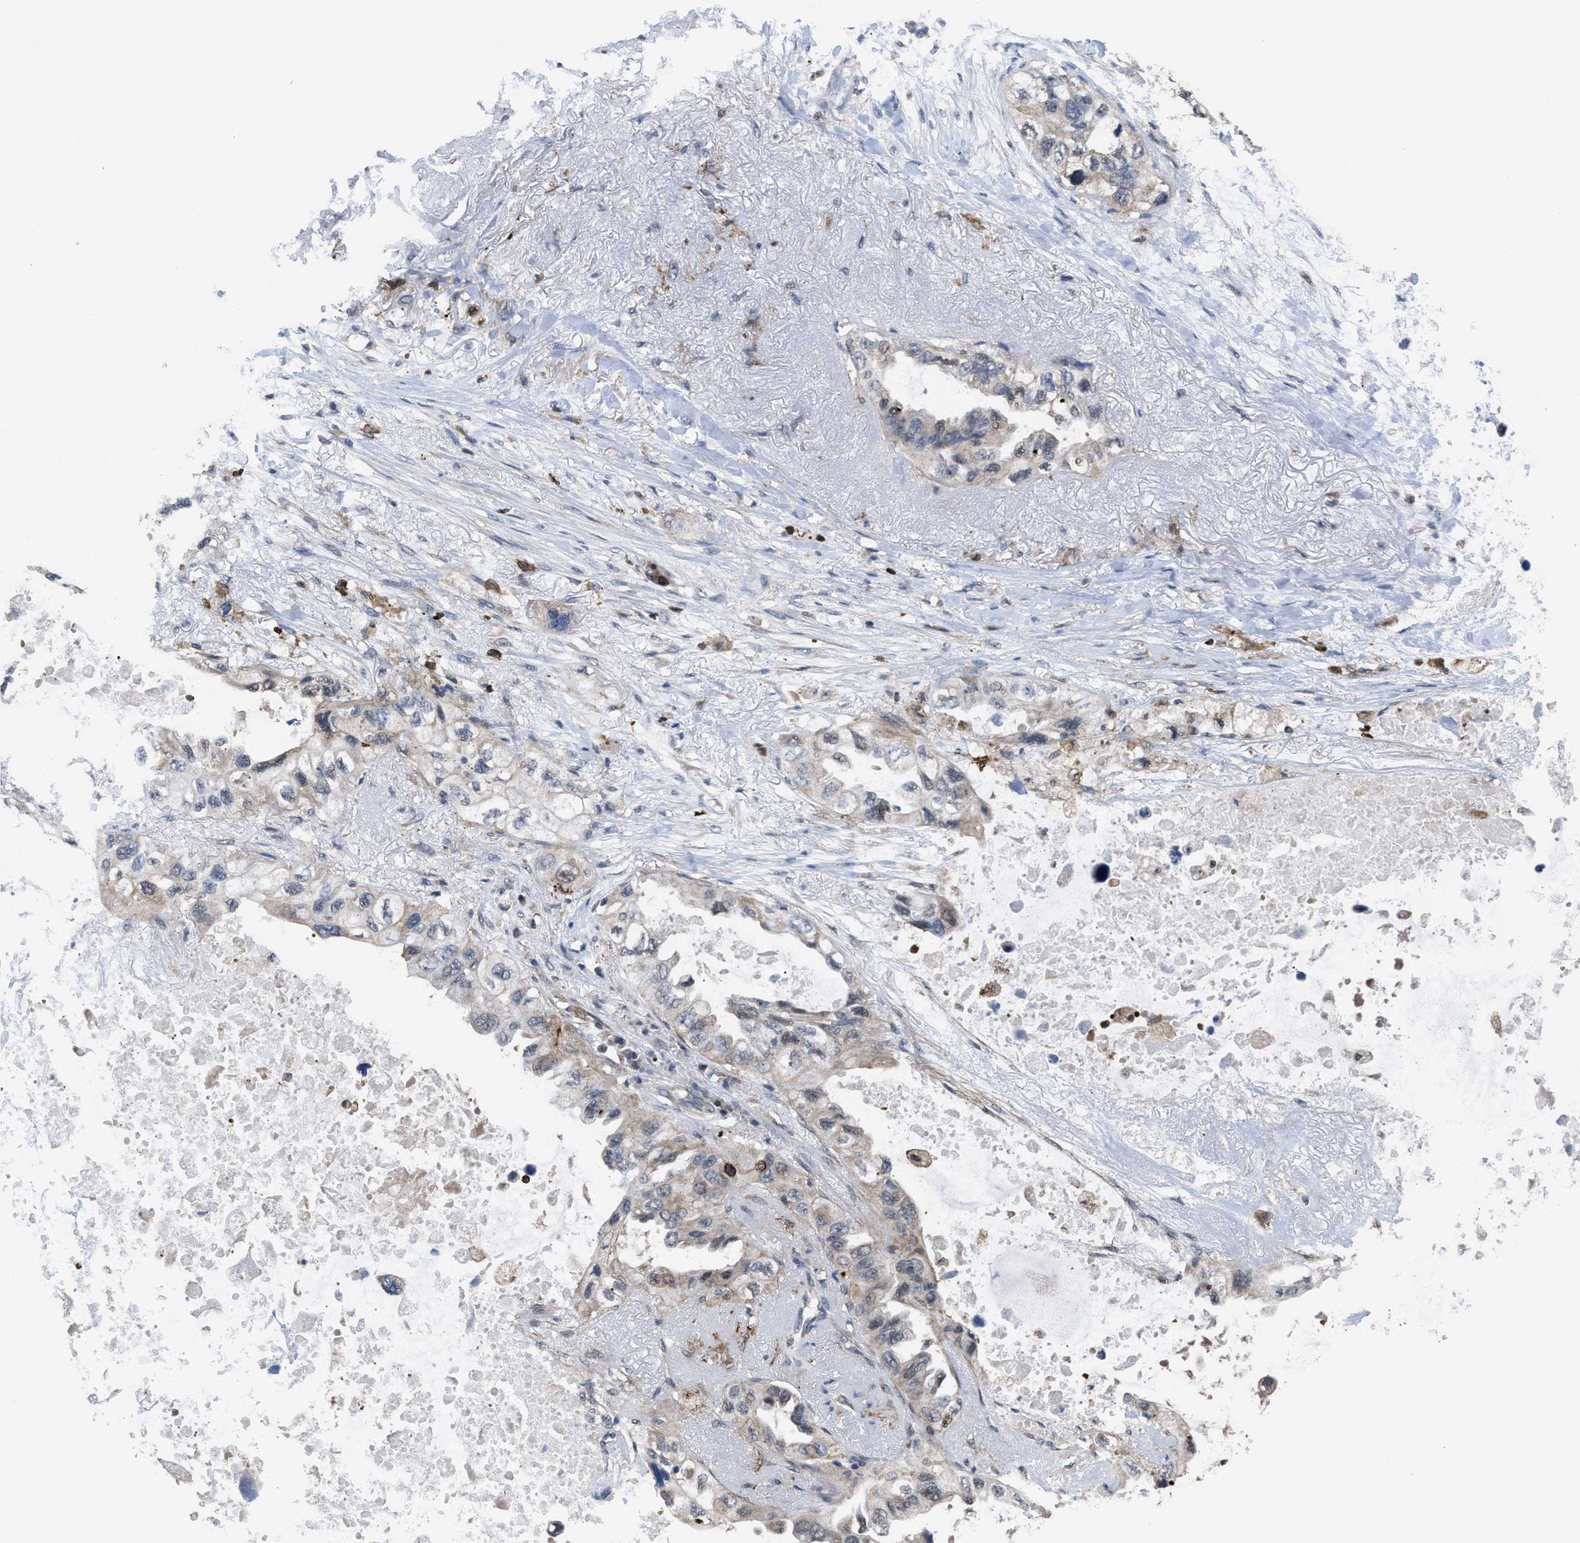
{"staining": {"intensity": "weak", "quantity": "25%-75%", "location": "cytoplasmic/membranous"}, "tissue": "lung cancer", "cell_type": "Tumor cells", "image_type": "cancer", "snomed": [{"axis": "morphology", "description": "Squamous cell carcinoma, NOS"}, {"axis": "topography", "description": "Lung"}], "caption": "A high-resolution histopathology image shows immunohistochemistry (IHC) staining of lung cancer (squamous cell carcinoma), which displays weak cytoplasmic/membranous positivity in approximately 25%-75% of tumor cells. (DAB = brown stain, brightfield microscopy at high magnification).", "gene": "PTPRE", "patient": {"sex": "female", "age": 73}}